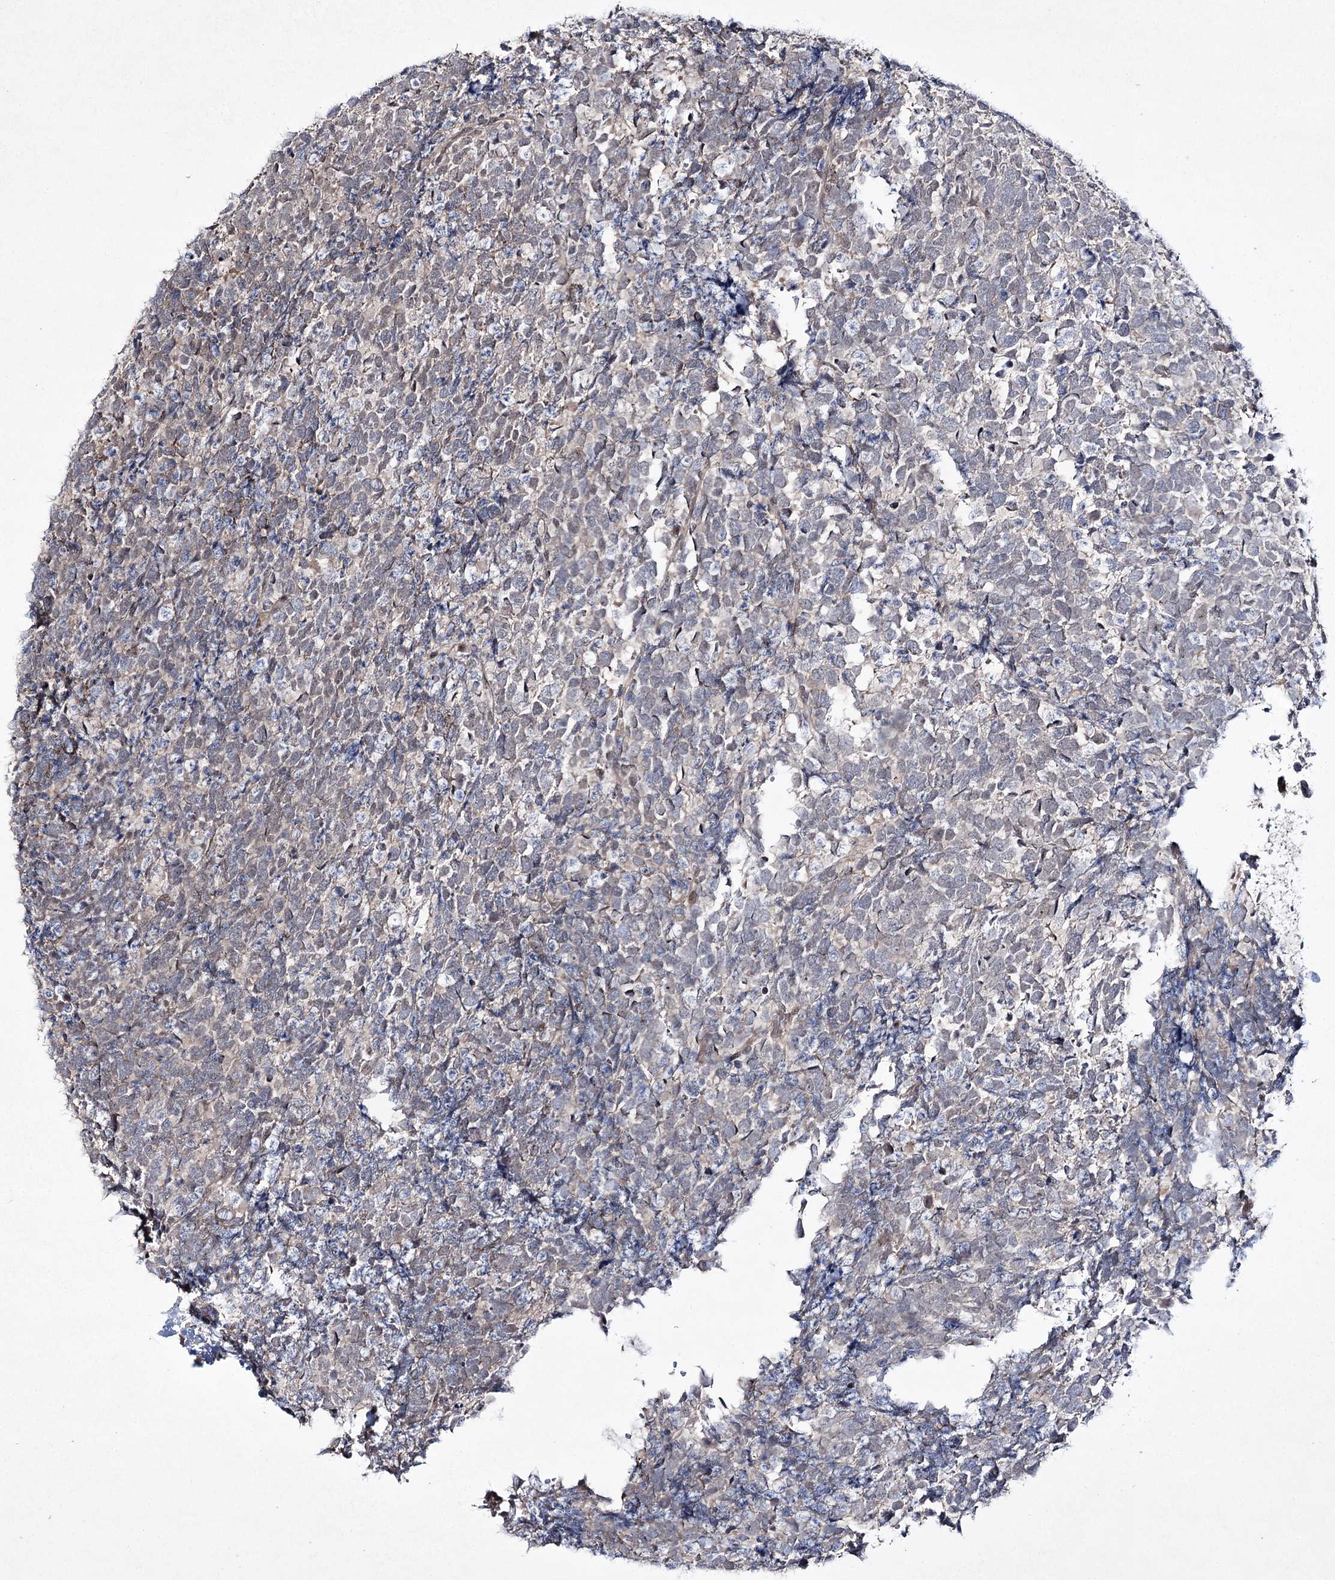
{"staining": {"intensity": "weak", "quantity": "<25%", "location": "nuclear"}, "tissue": "urothelial cancer", "cell_type": "Tumor cells", "image_type": "cancer", "snomed": [{"axis": "morphology", "description": "Urothelial carcinoma, High grade"}, {"axis": "topography", "description": "Urinary bladder"}], "caption": "IHC histopathology image of neoplastic tissue: high-grade urothelial carcinoma stained with DAB reveals no significant protein staining in tumor cells.", "gene": "HOXC11", "patient": {"sex": "female", "age": 82}}